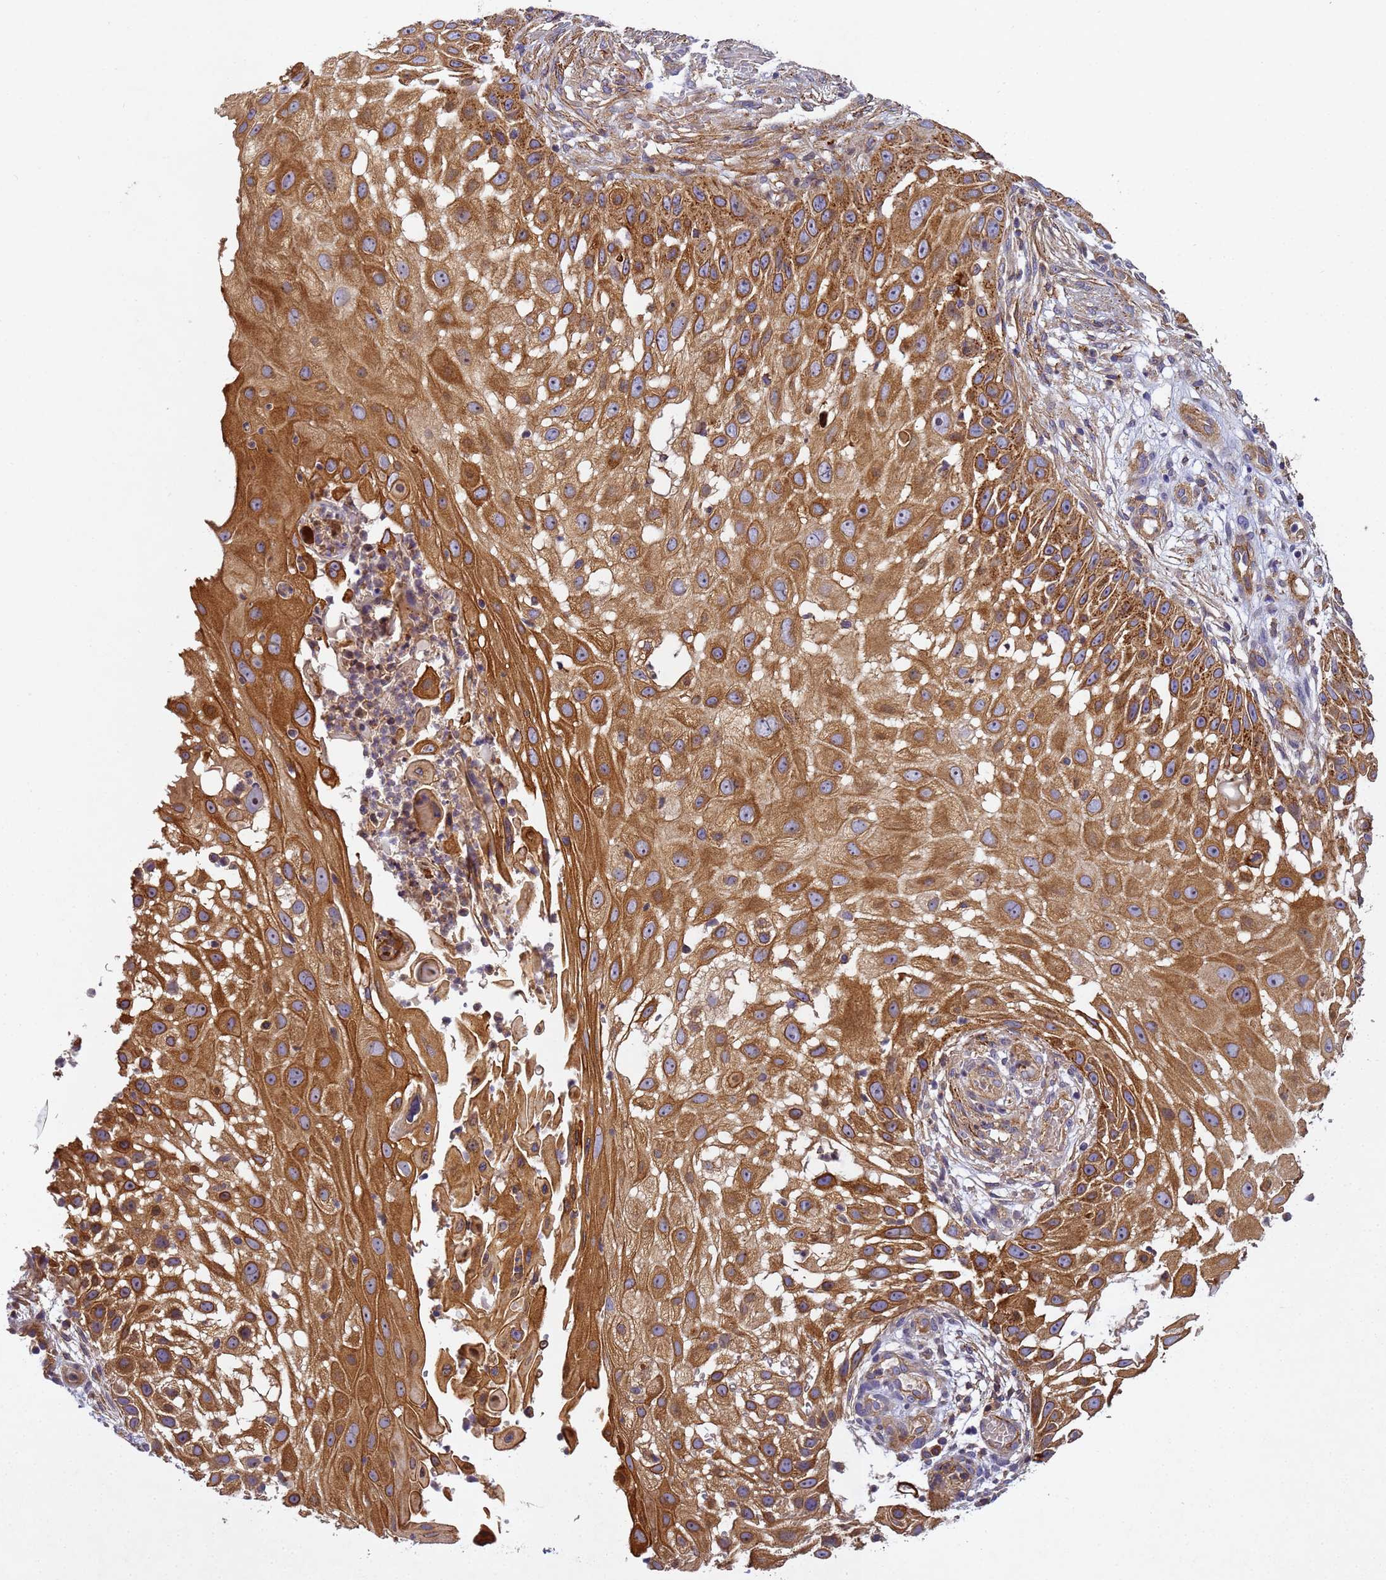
{"staining": {"intensity": "strong", "quantity": ">75%", "location": "cytoplasmic/membranous"}, "tissue": "skin cancer", "cell_type": "Tumor cells", "image_type": "cancer", "snomed": [{"axis": "morphology", "description": "Squamous cell carcinoma, NOS"}, {"axis": "topography", "description": "Skin"}], "caption": "Strong cytoplasmic/membranous expression is identified in about >75% of tumor cells in skin cancer.", "gene": "RALGAPA2", "patient": {"sex": "female", "age": 44}}